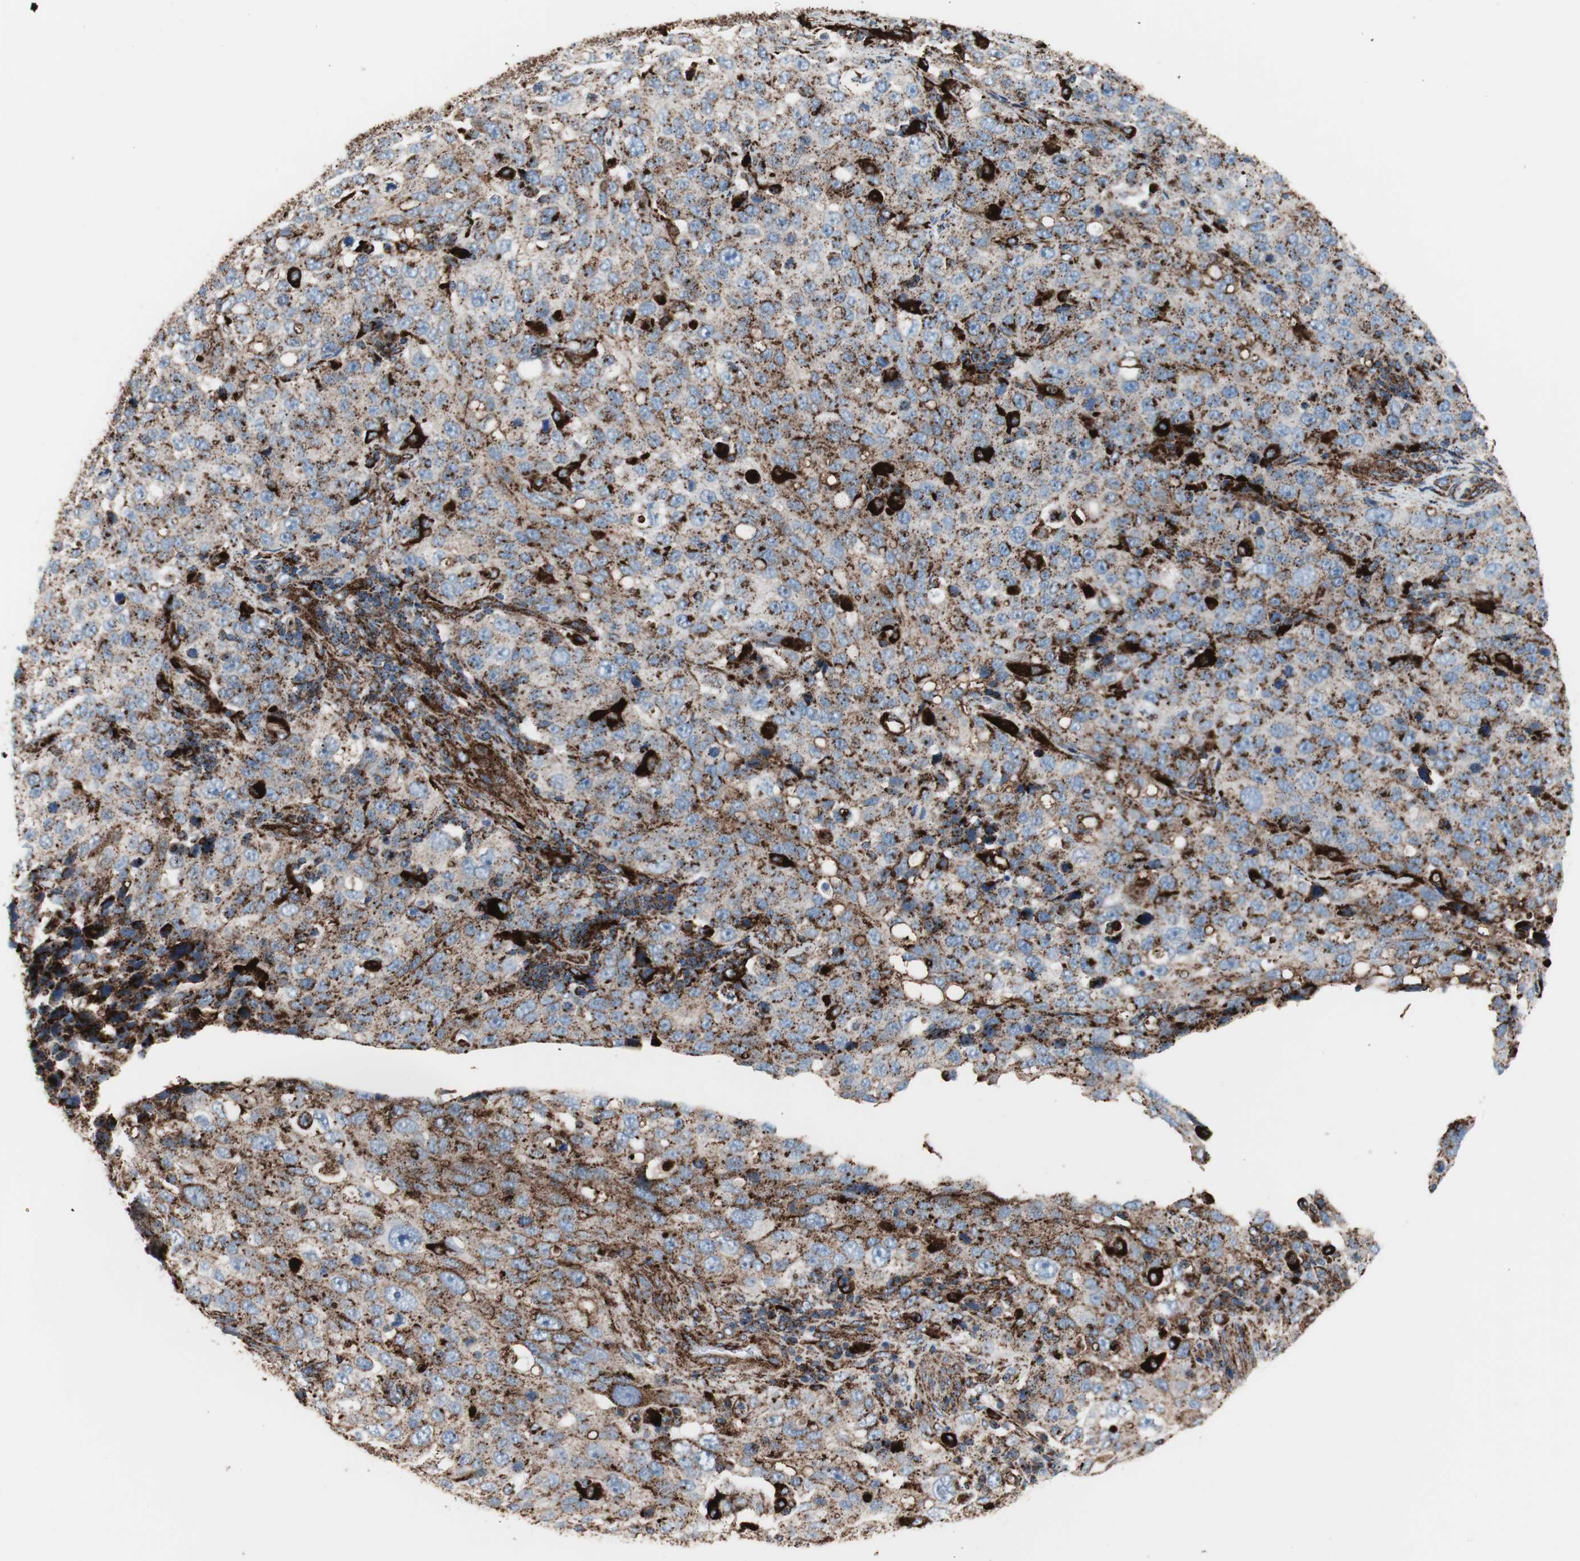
{"staining": {"intensity": "strong", "quantity": ">75%", "location": "cytoplasmic/membranous"}, "tissue": "stomach cancer", "cell_type": "Tumor cells", "image_type": "cancer", "snomed": [{"axis": "morphology", "description": "Normal tissue, NOS"}, {"axis": "morphology", "description": "Adenocarcinoma, NOS"}, {"axis": "topography", "description": "Stomach"}], "caption": "The photomicrograph displays staining of stomach cancer (adenocarcinoma), revealing strong cytoplasmic/membranous protein positivity (brown color) within tumor cells.", "gene": "LAMP1", "patient": {"sex": "male", "age": 48}}